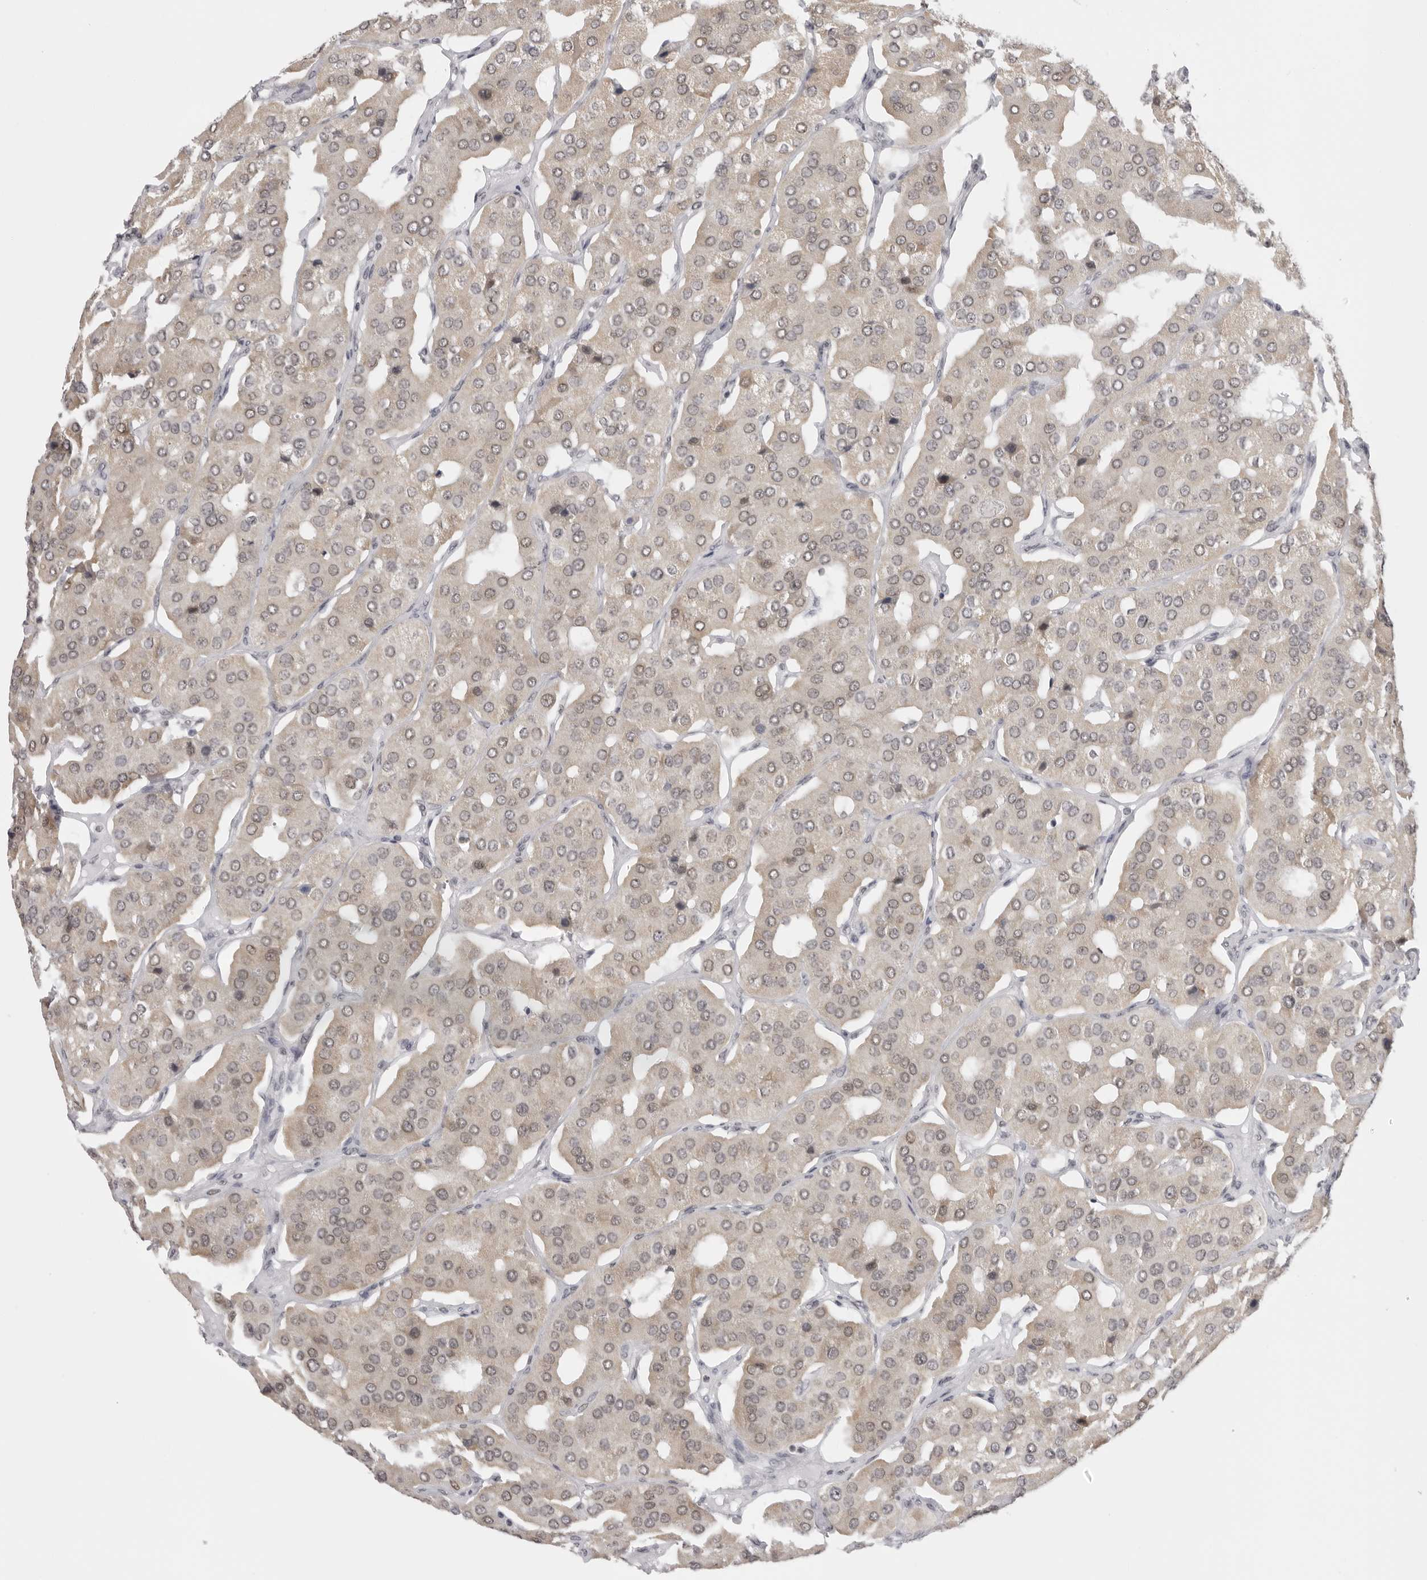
{"staining": {"intensity": "weak", "quantity": "25%-75%", "location": "nuclear"}, "tissue": "parathyroid gland", "cell_type": "Glandular cells", "image_type": "normal", "snomed": [{"axis": "morphology", "description": "Normal tissue, NOS"}, {"axis": "morphology", "description": "Adenoma, NOS"}, {"axis": "topography", "description": "Parathyroid gland"}], "caption": "A micrograph of human parathyroid gland stained for a protein displays weak nuclear brown staining in glandular cells. (DAB (3,3'-diaminobenzidine) = brown stain, brightfield microscopy at high magnification).", "gene": "RPA2", "patient": {"sex": "female", "age": 86}}